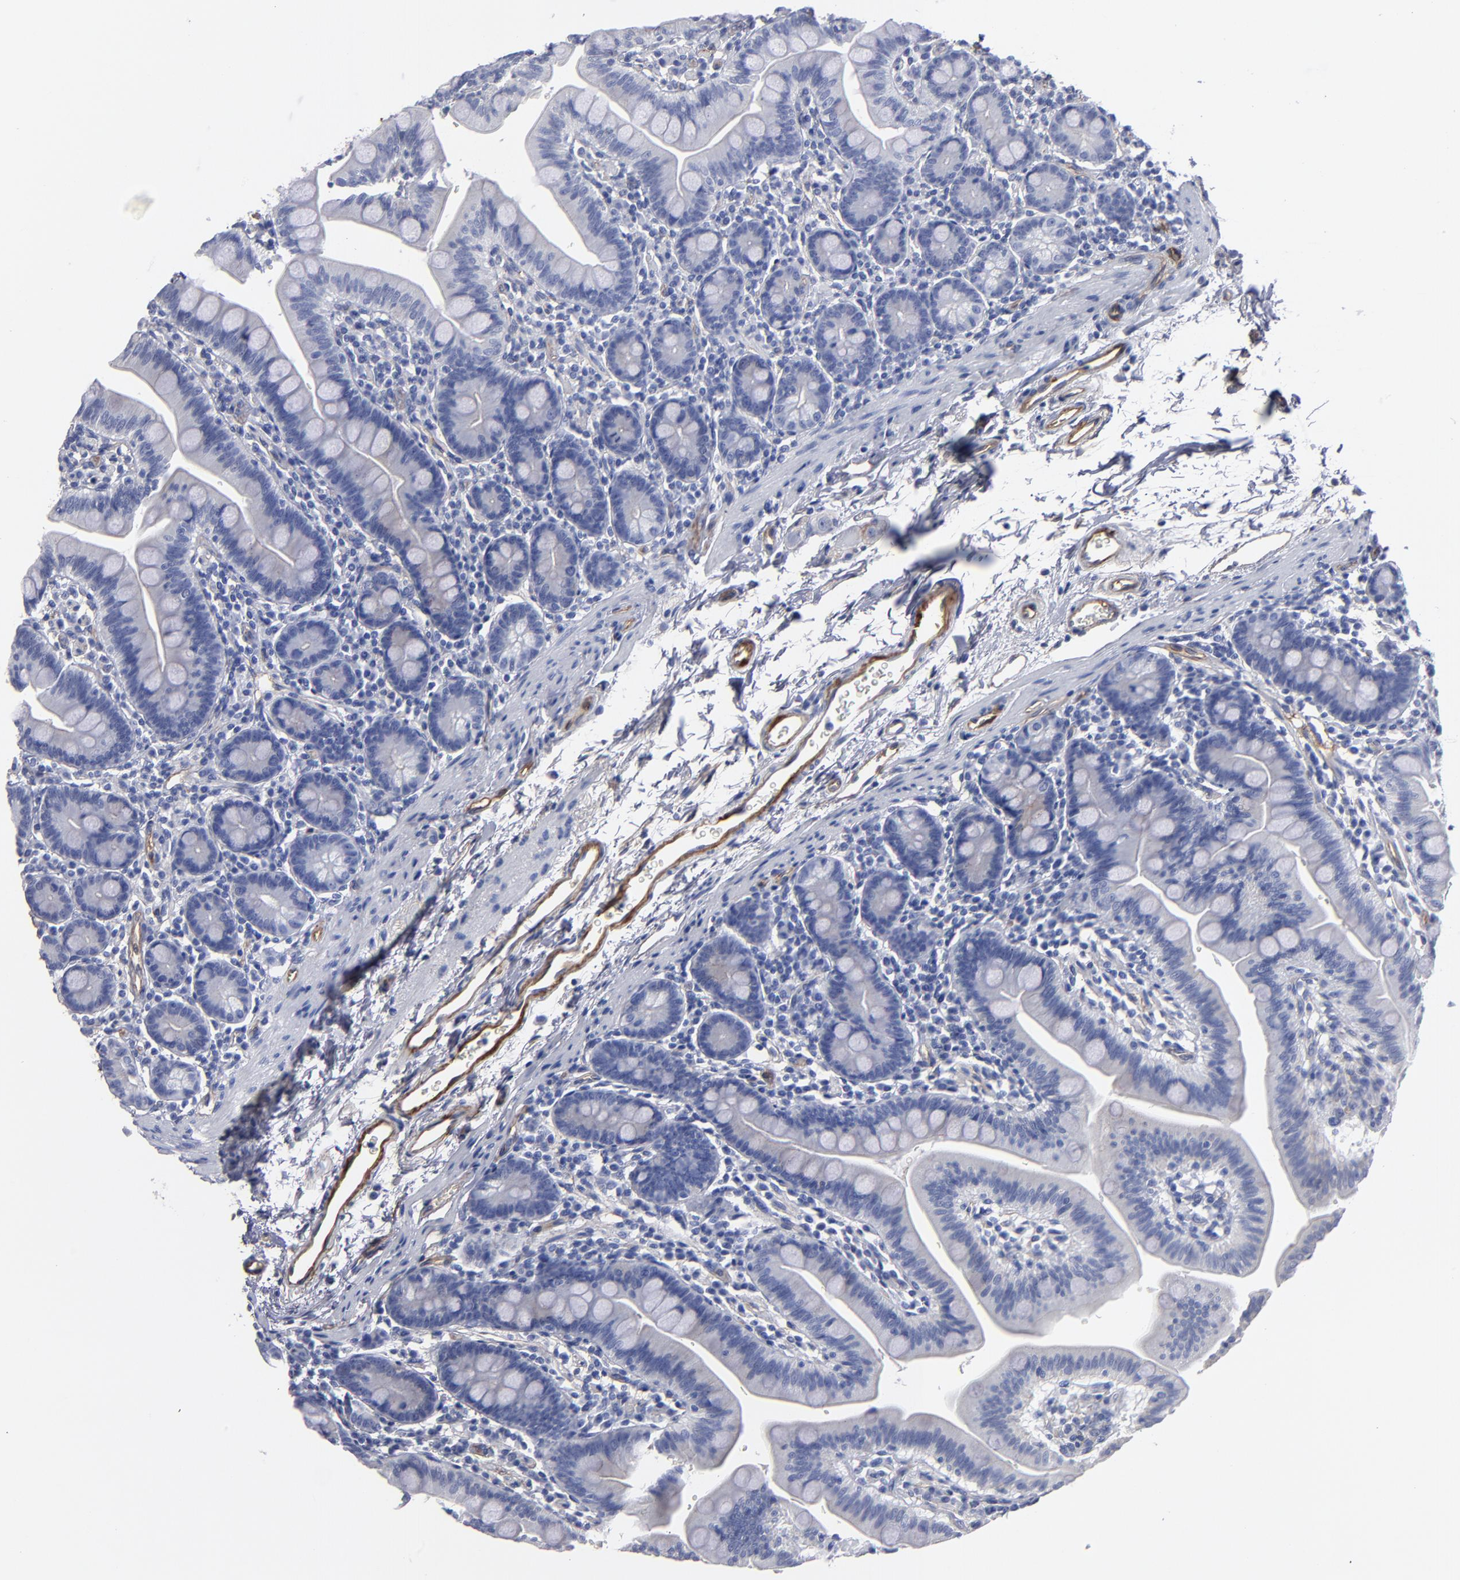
{"staining": {"intensity": "negative", "quantity": "none", "location": "none"}, "tissue": "small intestine", "cell_type": "Glandular cells", "image_type": "normal", "snomed": [{"axis": "morphology", "description": "Normal tissue, NOS"}, {"axis": "topography", "description": "Small intestine"}], "caption": "Benign small intestine was stained to show a protein in brown. There is no significant positivity in glandular cells. (DAB (3,3'-diaminobenzidine) immunohistochemistry (IHC) with hematoxylin counter stain).", "gene": "TM4SF1", "patient": {"sex": "male", "age": 79}}